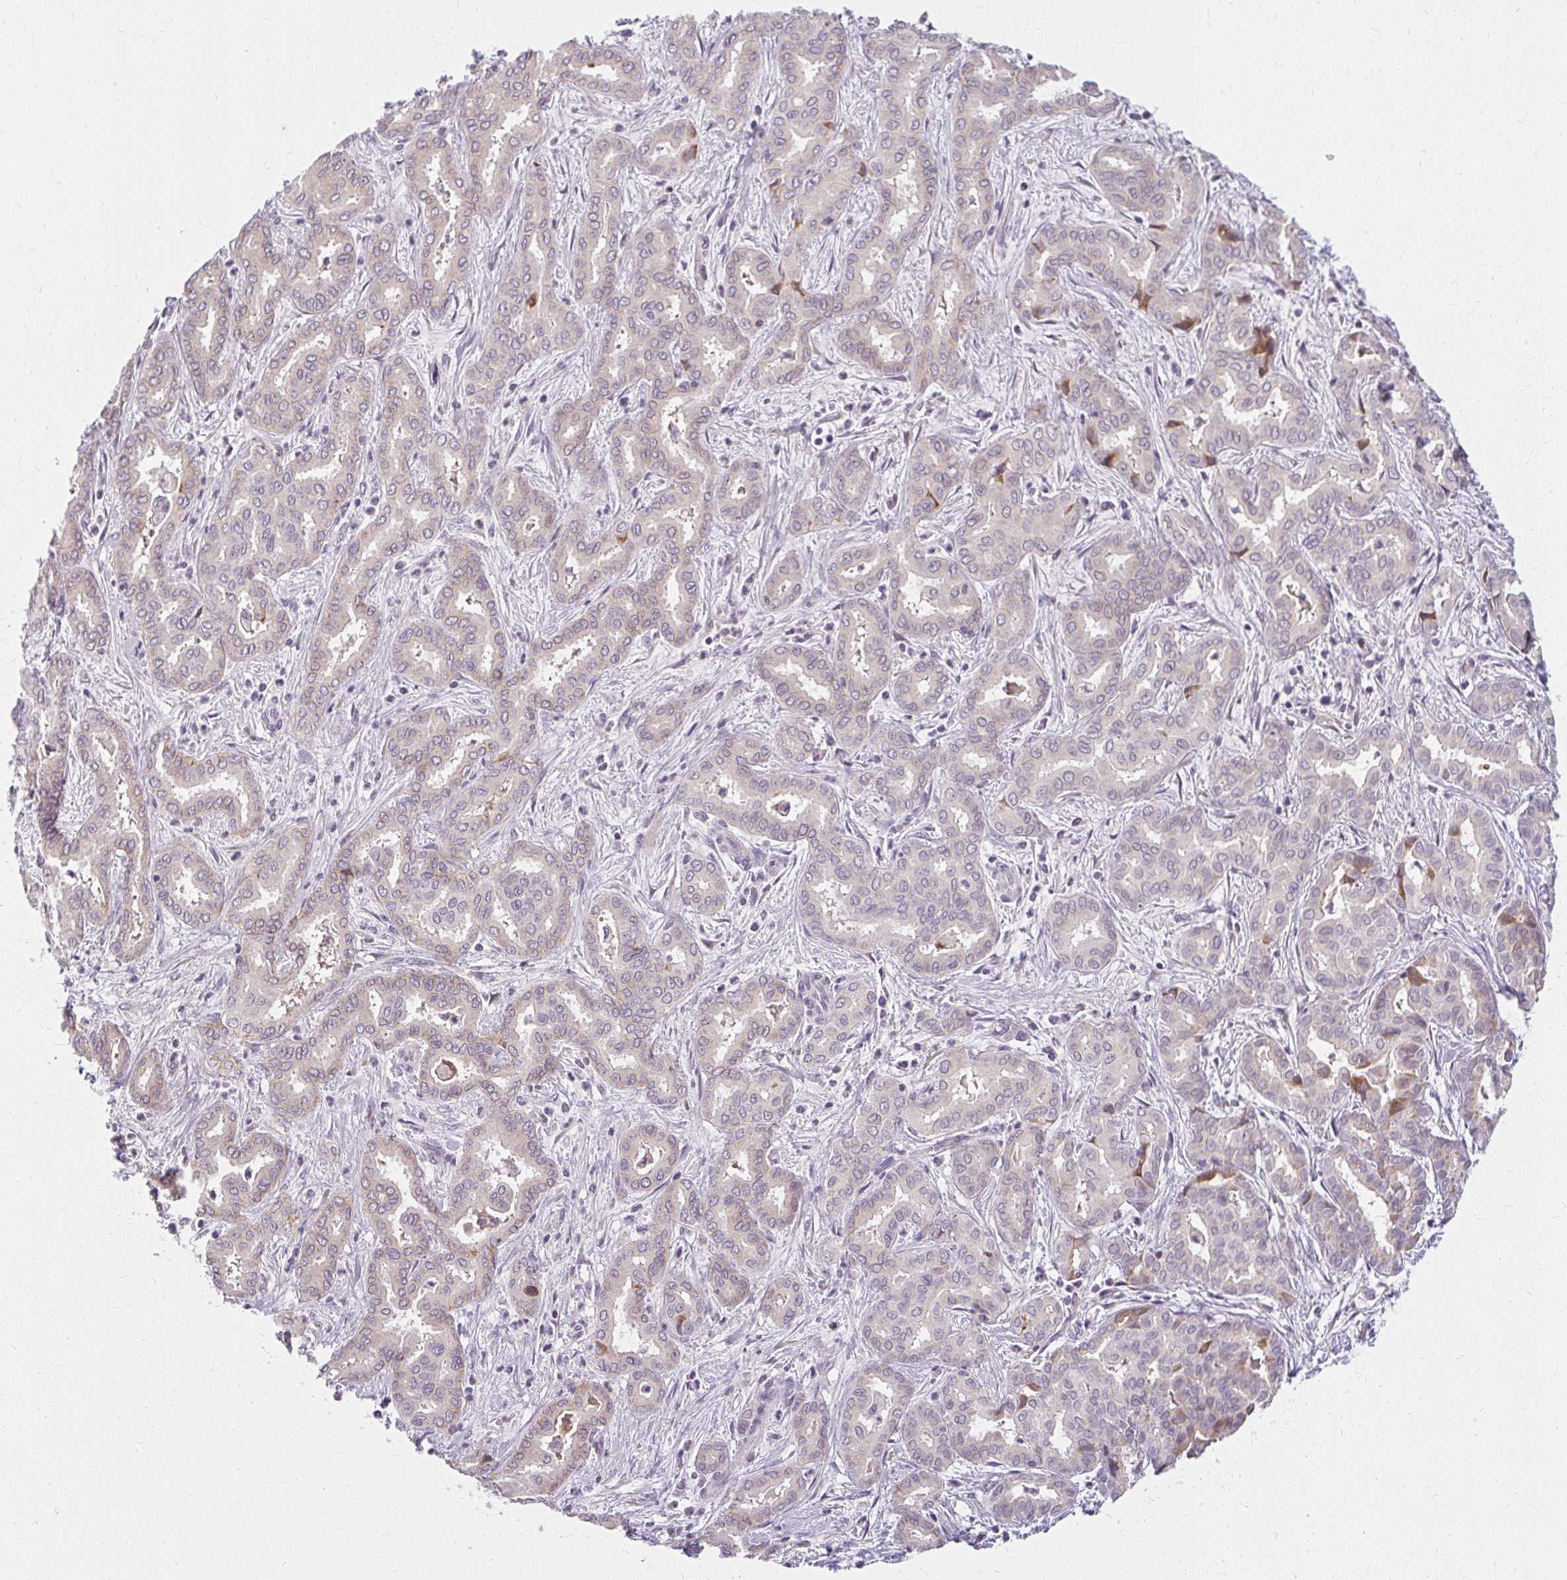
{"staining": {"intensity": "moderate", "quantity": "<25%", "location": "cytoplasmic/membranous"}, "tissue": "liver cancer", "cell_type": "Tumor cells", "image_type": "cancer", "snomed": [{"axis": "morphology", "description": "Cholangiocarcinoma"}, {"axis": "topography", "description": "Liver"}], "caption": "Liver cholangiocarcinoma tissue displays moderate cytoplasmic/membranous positivity in approximately <25% of tumor cells", "gene": "ZFYVE26", "patient": {"sex": "female", "age": 64}}